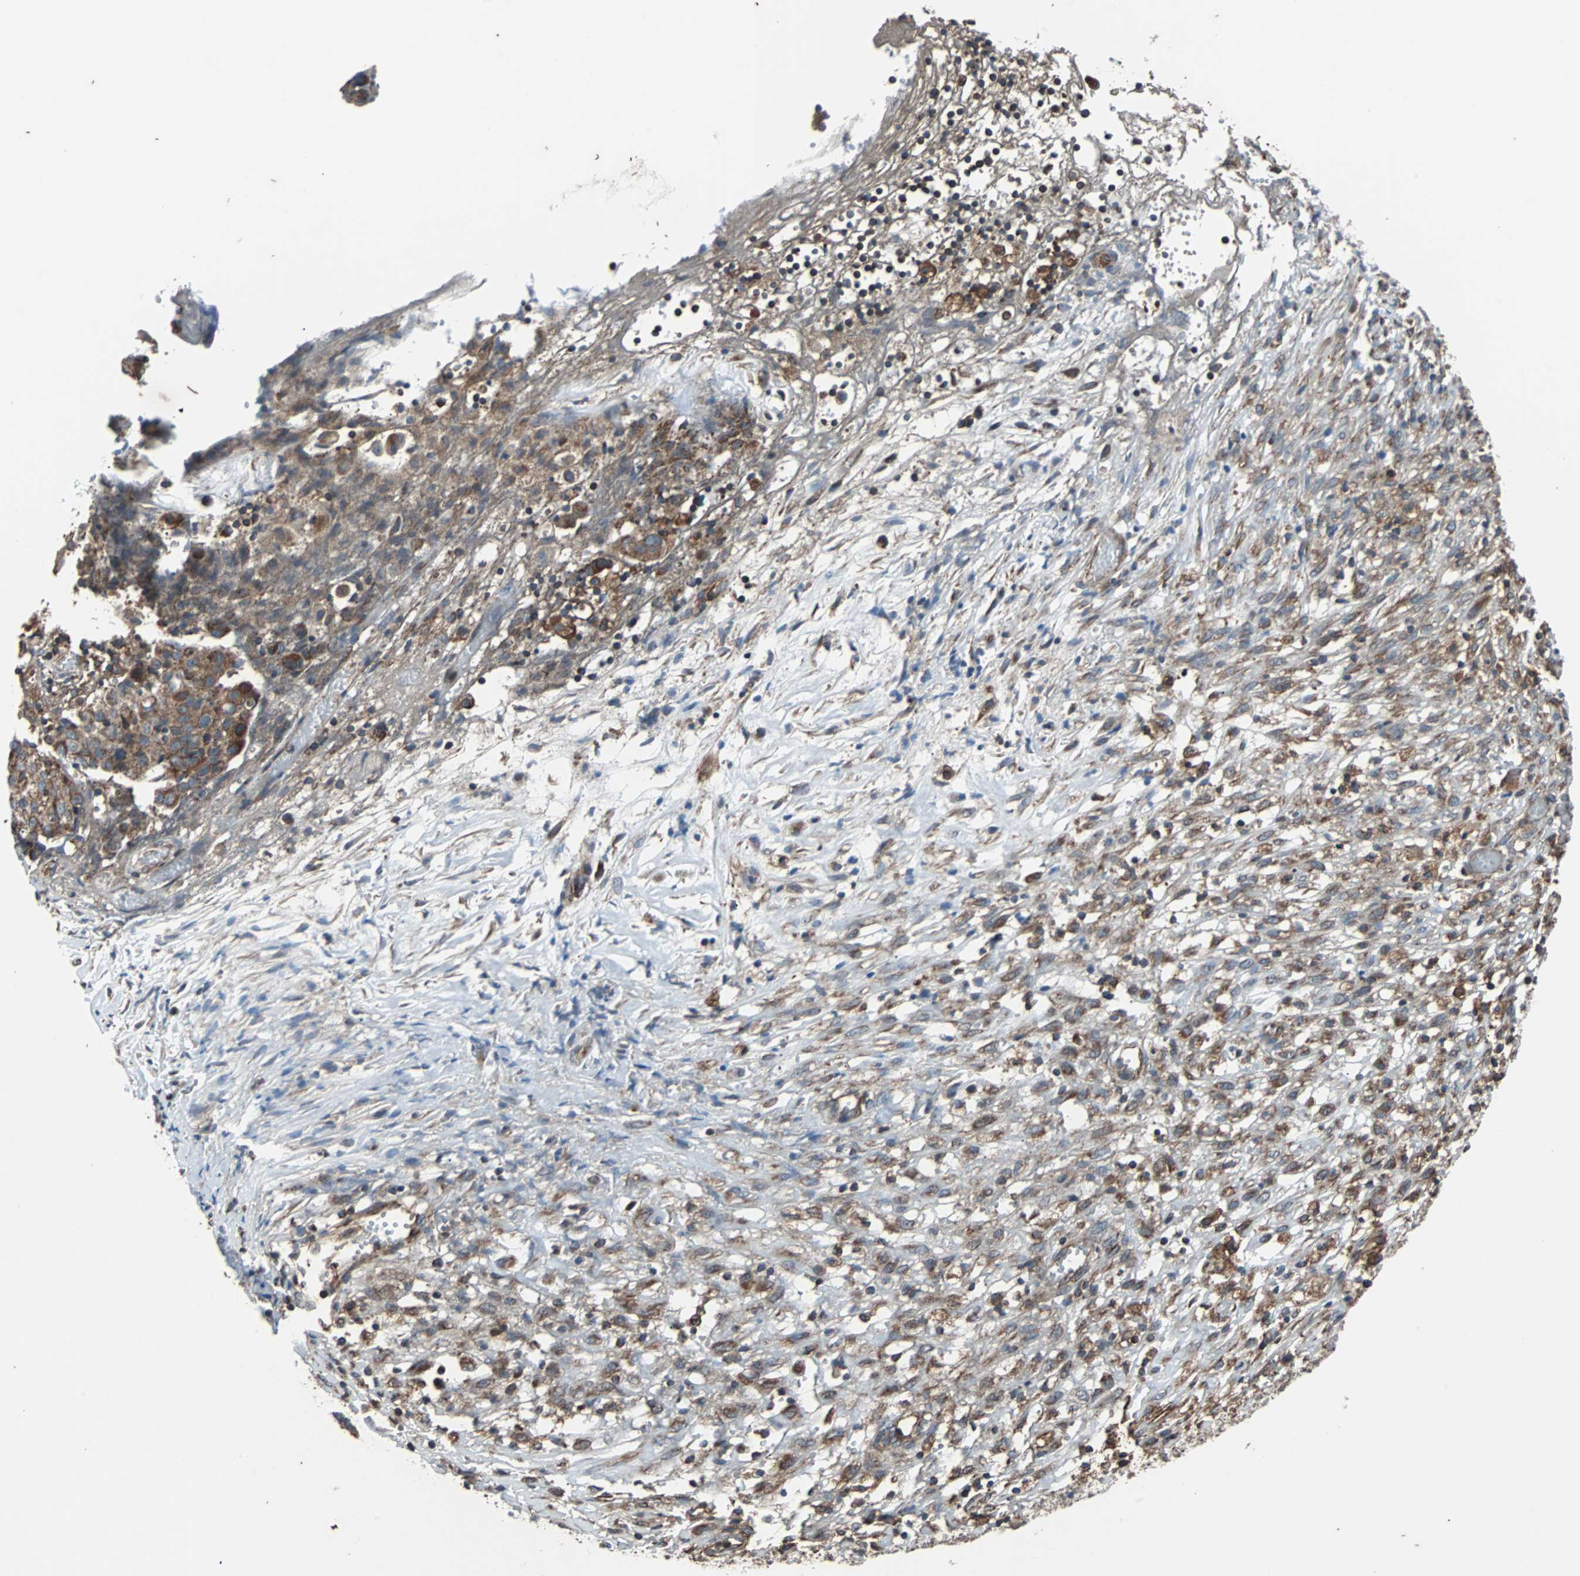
{"staining": {"intensity": "moderate", "quantity": ">75%", "location": "cytoplasmic/membranous"}, "tissue": "ovarian cancer", "cell_type": "Tumor cells", "image_type": "cancer", "snomed": [{"axis": "morphology", "description": "Carcinoma, endometroid"}, {"axis": "topography", "description": "Ovary"}], "caption": "Approximately >75% of tumor cells in ovarian endometroid carcinoma display moderate cytoplasmic/membranous protein expression as visualized by brown immunohistochemical staining.", "gene": "ACTR3", "patient": {"sex": "female", "age": 42}}